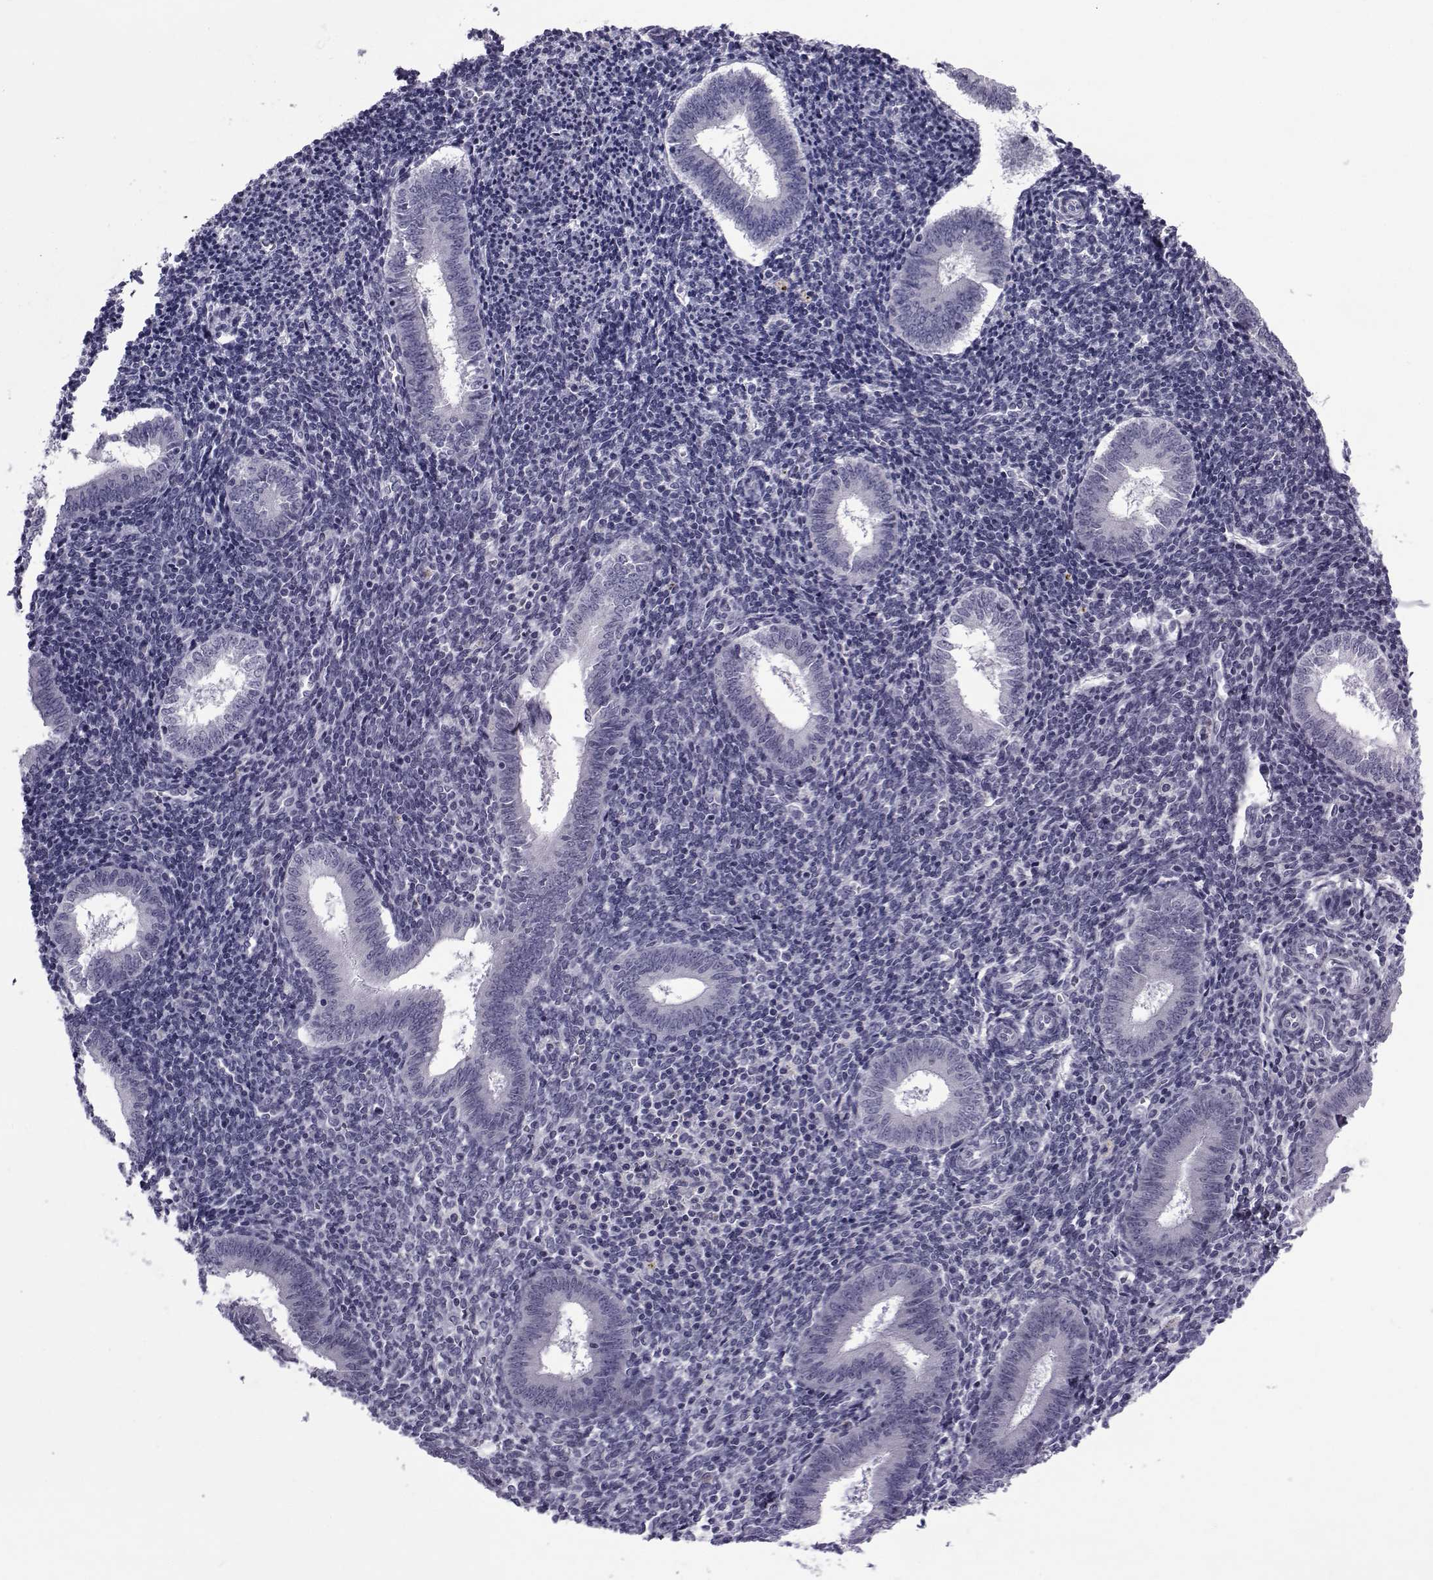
{"staining": {"intensity": "negative", "quantity": "none", "location": "none"}, "tissue": "endometrium", "cell_type": "Cells in endometrial stroma", "image_type": "normal", "snomed": [{"axis": "morphology", "description": "Normal tissue, NOS"}, {"axis": "topography", "description": "Endometrium"}], "caption": "This is an immunohistochemistry image of unremarkable human endometrium. There is no staining in cells in endometrial stroma.", "gene": "GKAP1", "patient": {"sex": "female", "age": 25}}